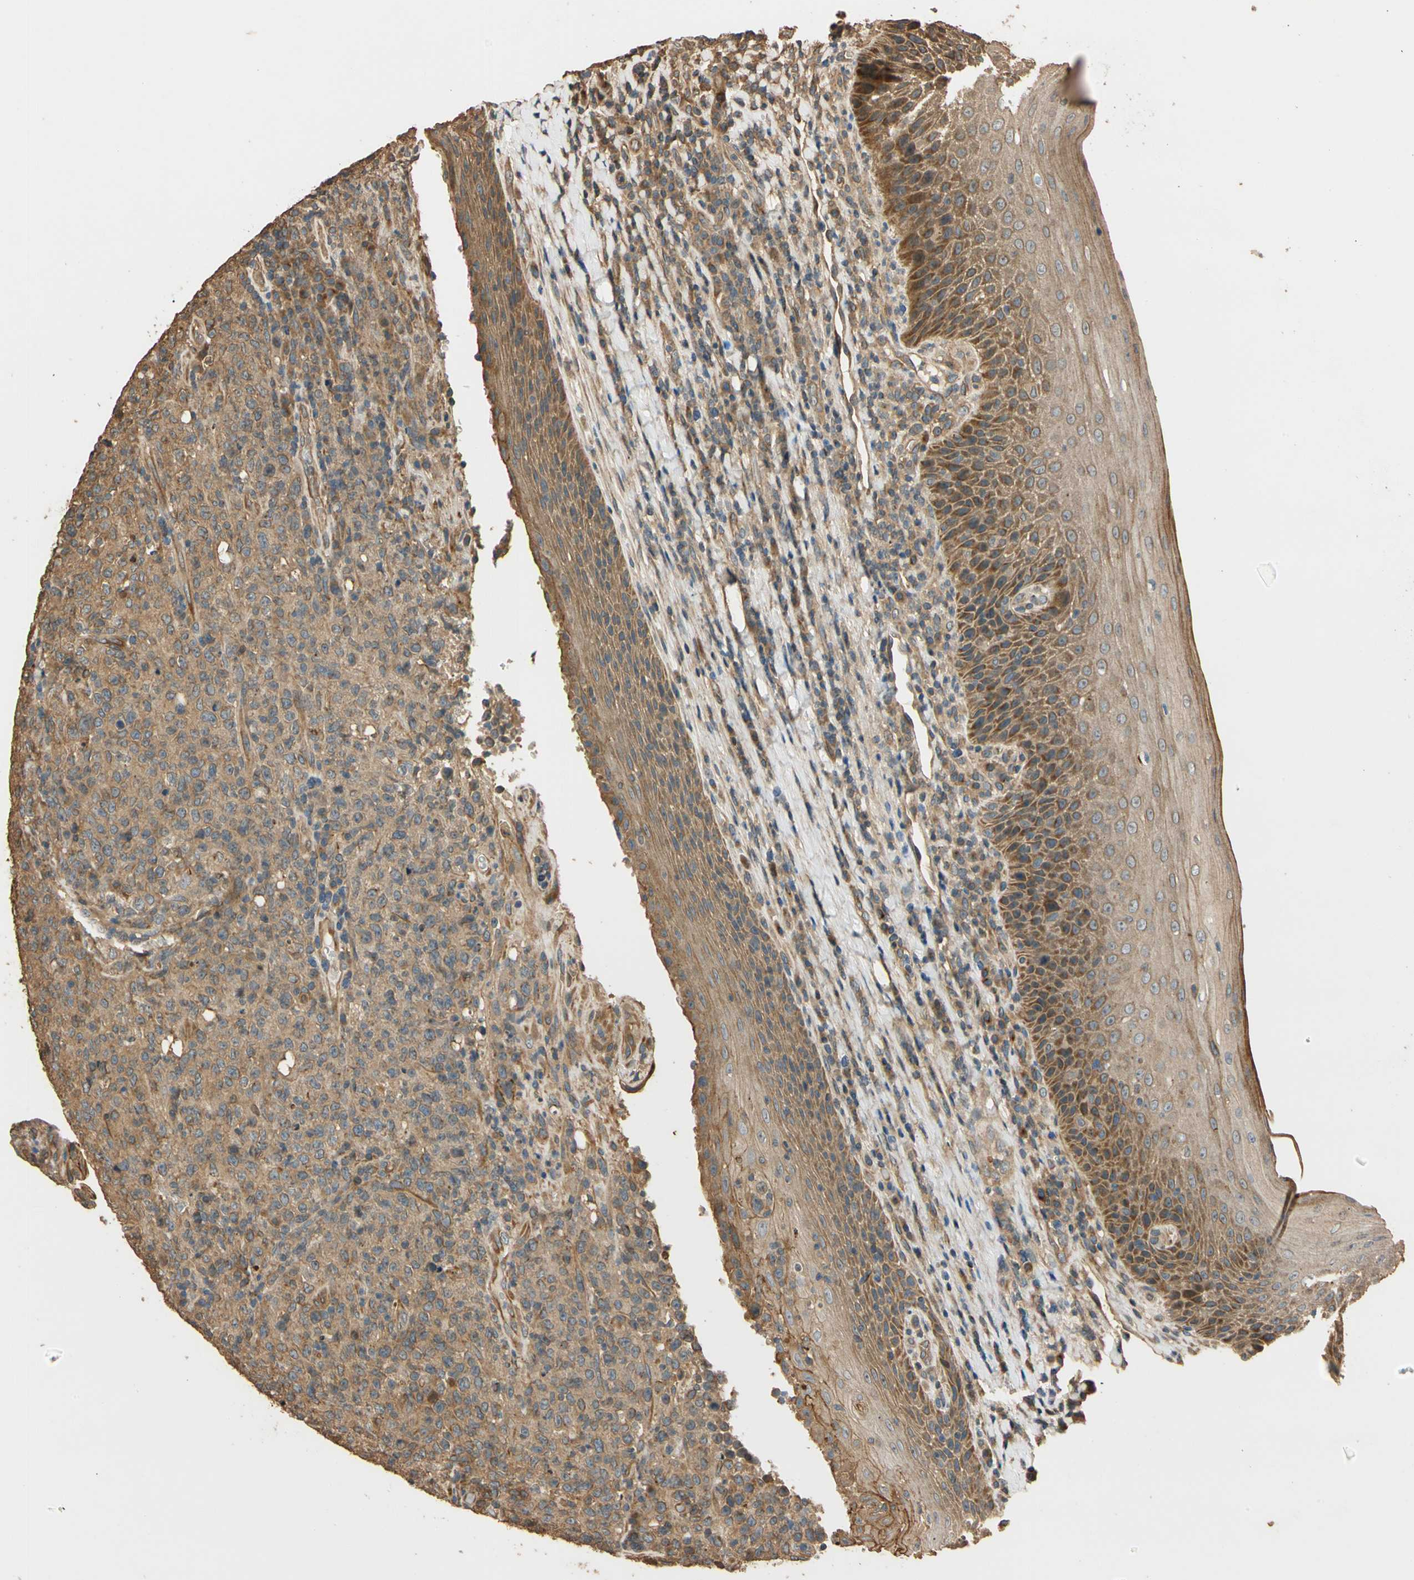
{"staining": {"intensity": "moderate", "quantity": ">75%", "location": "cytoplasmic/membranous"}, "tissue": "lymphoma", "cell_type": "Tumor cells", "image_type": "cancer", "snomed": [{"axis": "morphology", "description": "Malignant lymphoma, non-Hodgkin's type, High grade"}, {"axis": "topography", "description": "Tonsil"}], "caption": "Lymphoma stained with immunohistochemistry (IHC) displays moderate cytoplasmic/membranous expression in approximately >75% of tumor cells.", "gene": "MGRN1", "patient": {"sex": "female", "age": 36}}